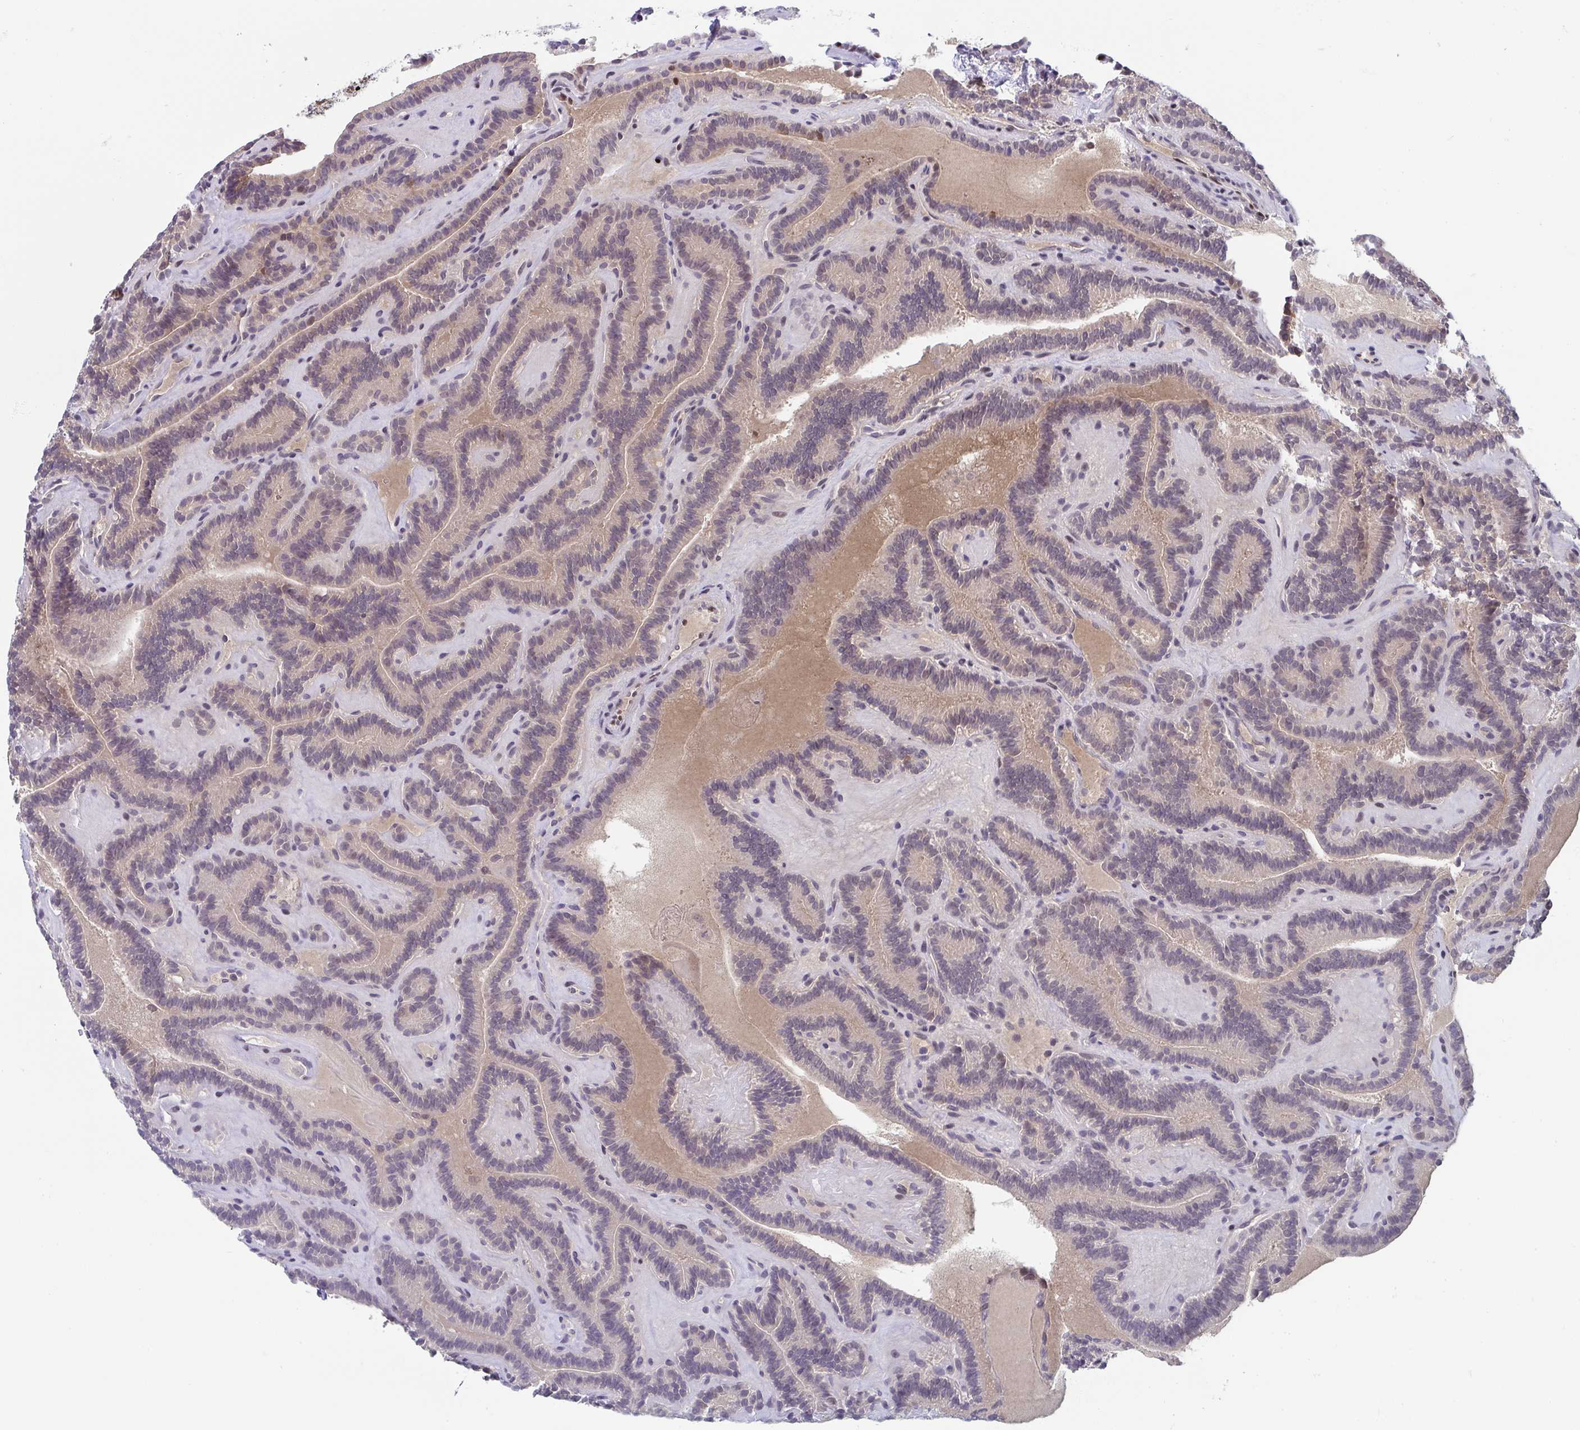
{"staining": {"intensity": "weak", "quantity": "25%-75%", "location": "nuclear"}, "tissue": "thyroid cancer", "cell_type": "Tumor cells", "image_type": "cancer", "snomed": [{"axis": "morphology", "description": "Papillary adenocarcinoma, NOS"}, {"axis": "topography", "description": "Thyroid gland"}], "caption": "Immunohistochemical staining of human thyroid cancer reveals weak nuclear protein positivity in approximately 25%-75% of tumor cells. Immunohistochemistry (ihc) stains the protein of interest in brown and the nuclei are stained blue.", "gene": "JDP2", "patient": {"sex": "female", "age": 21}}